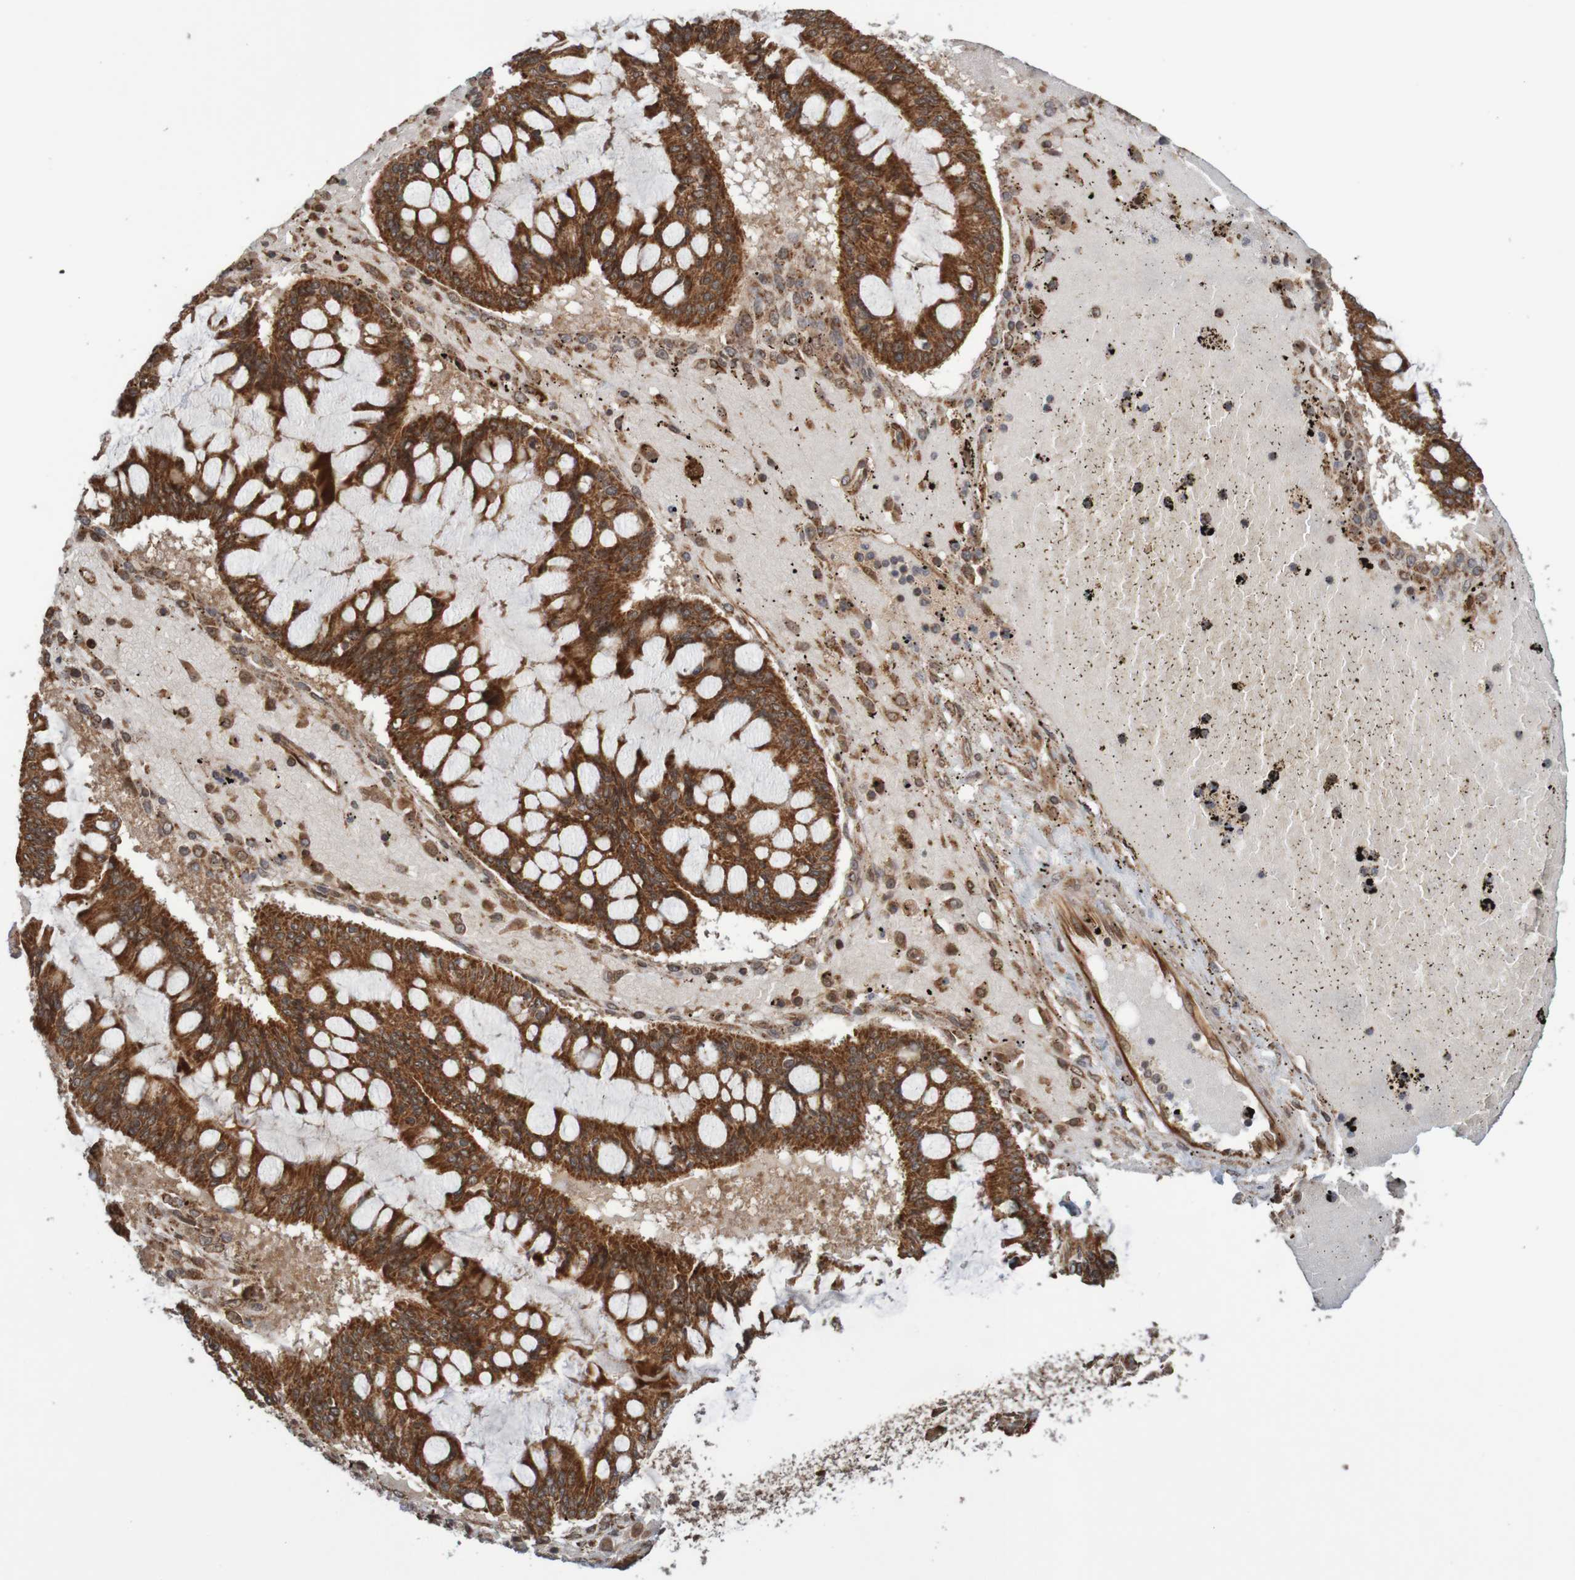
{"staining": {"intensity": "strong", "quantity": ">75%", "location": "cytoplasmic/membranous"}, "tissue": "ovarian cancer", "cell_type": "Tumor cells", "image_type": "cancer", "snomed": [{"axis": "morphology", "description": "Cystadenocarcinoma, mucinous, NOS"}, {"axis": "topography", "description": "Ovary"}], "caption": "DAB (3,3'-diaminobenzidine) immunohistochemical staining of human mucinous cystadenocarcinoma (ovarian) reveals strong cytoplasmic/membranous protein positivity in about >75% of tumor cells.", "gene": "MRPL52", "patient": {"sex": "female", "age": 73}}